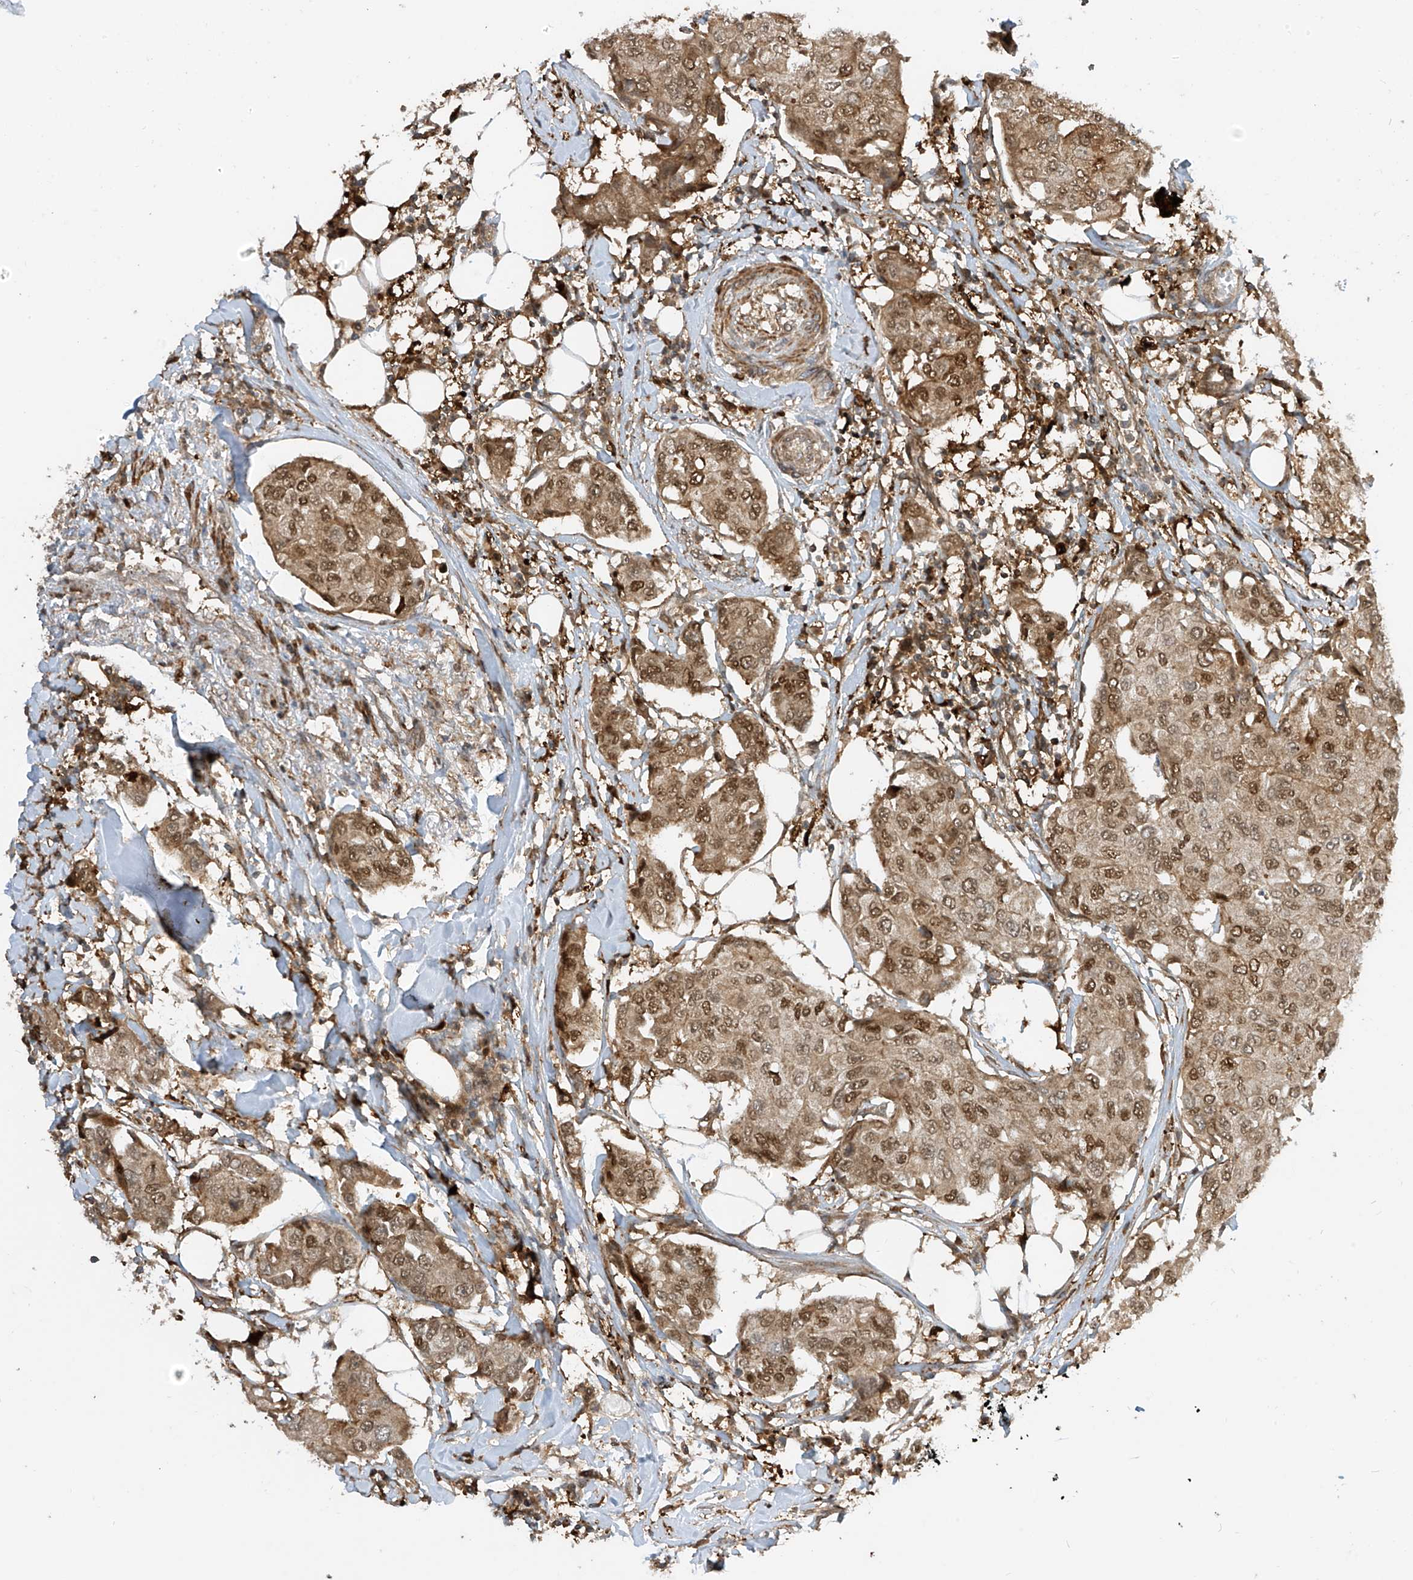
{"staining": {"intensity": "moderate", "quantity": ">75%", "location": "cytoplasmic/membranous,nuclear"}, "tissue": "breast cancer", "cell_type": "Tumor cells", "image_type": "cancer", "snomed": [{"axis": "morphology", "description": "Duct carcinoma"}, {"axis": "topography", "description": "Breast"}], "caption": "Breast cancer (invasive ductal carcinoma) tissue demonstrates moderate cytoplasmic/membranous and nuclear staining in about >75% of tumor cells, visualized by immunohistochemistry. (DAB (3,3'-diaminobenzidine) IHC, brown staining for protein, blue staining for nuclei).", "gene": "ATAD2B", "patient": {"sex": "female", "age": 80}}